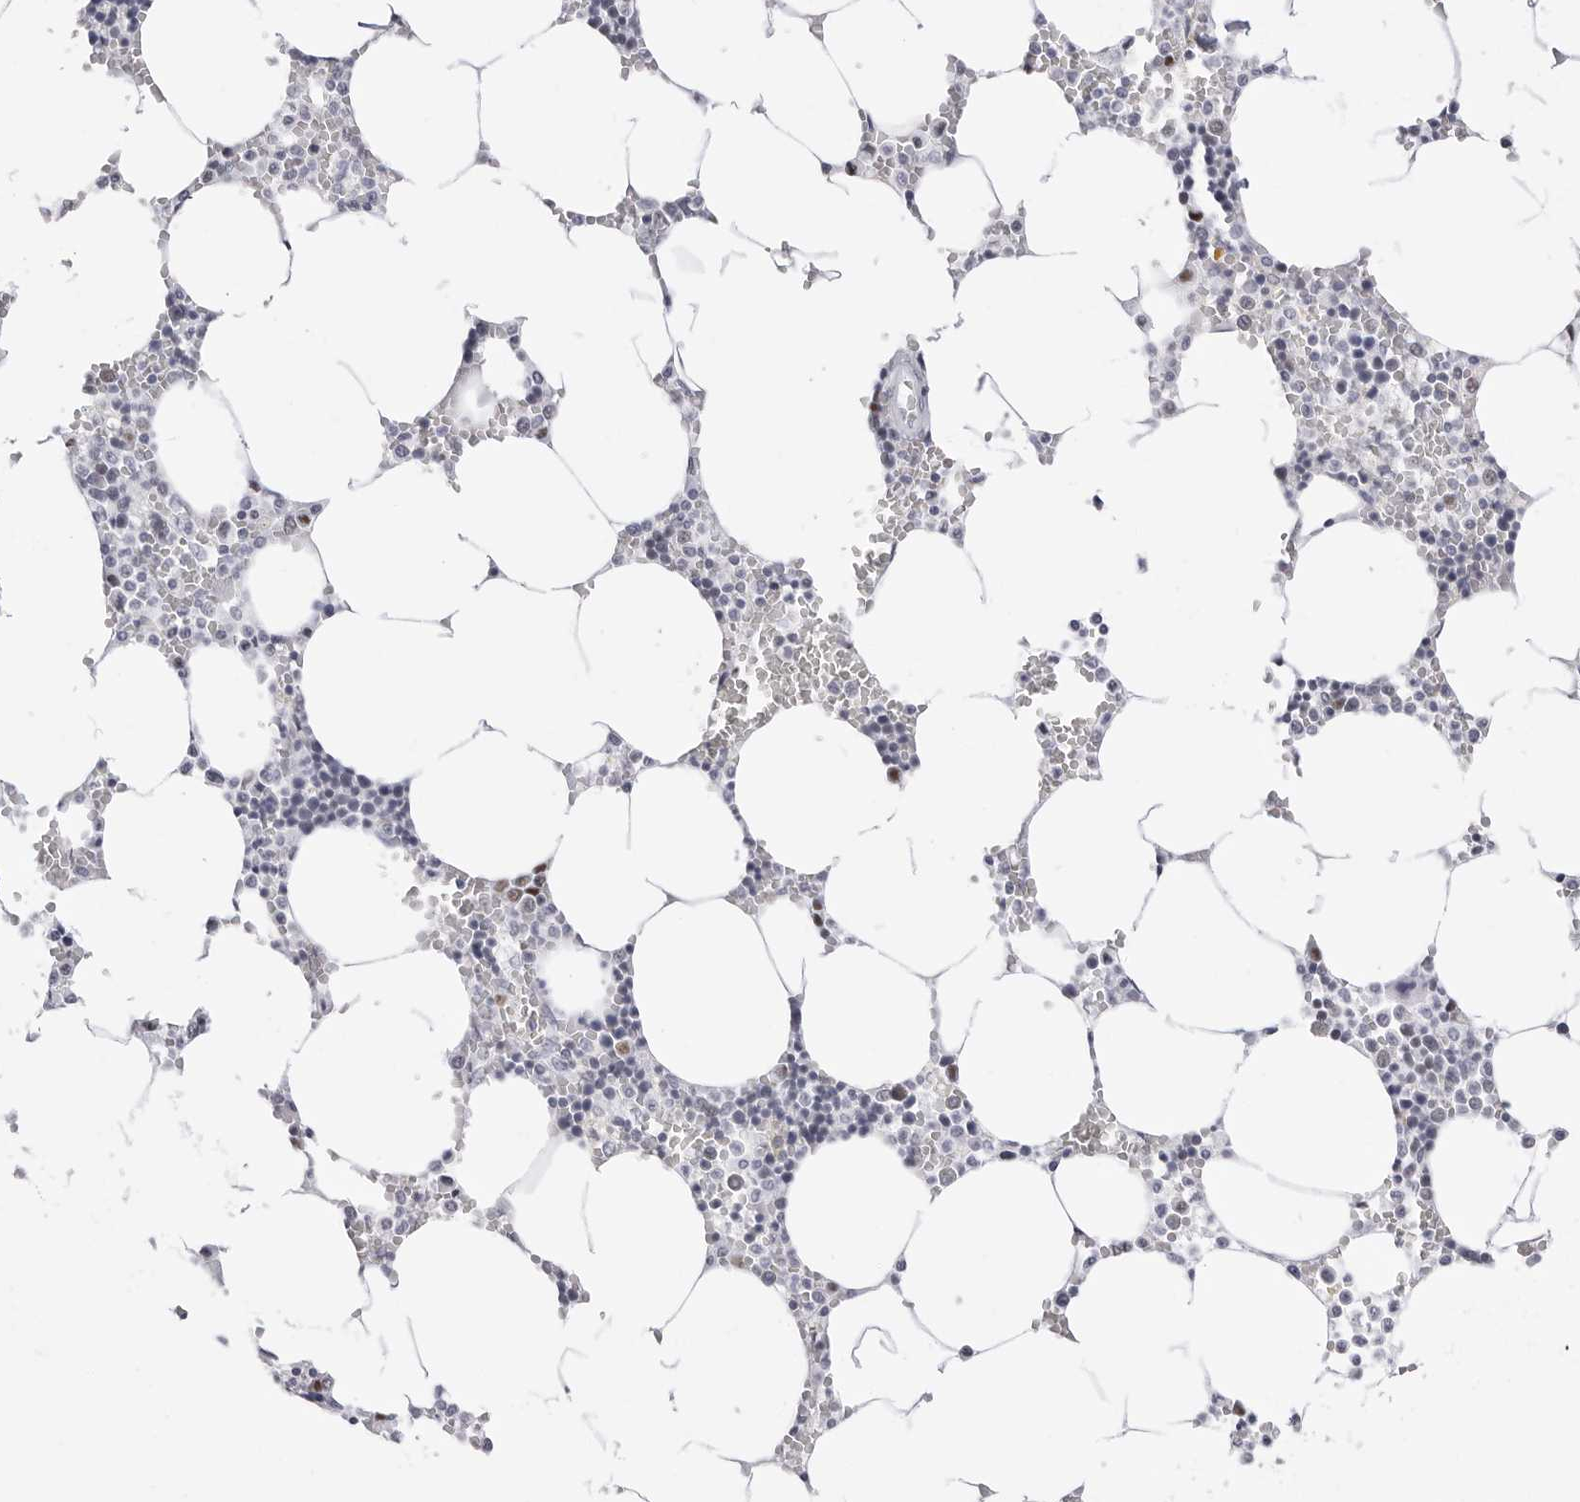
{"staining": {"intensity": "moderate", "quantity": "<25%", "location": "nuclear"}, "tissue": "bone marrow", "cell_type": "Hematopoietic cells", "image_type": "normal", "snomed": [{"axis": "morphology", "description": "Normal tissue, NOS"}, {"axis": "topography", "description": "Bone marrow"}], "caption": "Immunohistochemical staining of benign bone marrow shows low levels of moderate nuclear positivity in about <25% of hematopoietic cells. (brown staining indicates protein expression, while blue staining denotes nuclei).", "gene": "NASP", "patient": {"sex": "male", "age": 70}}